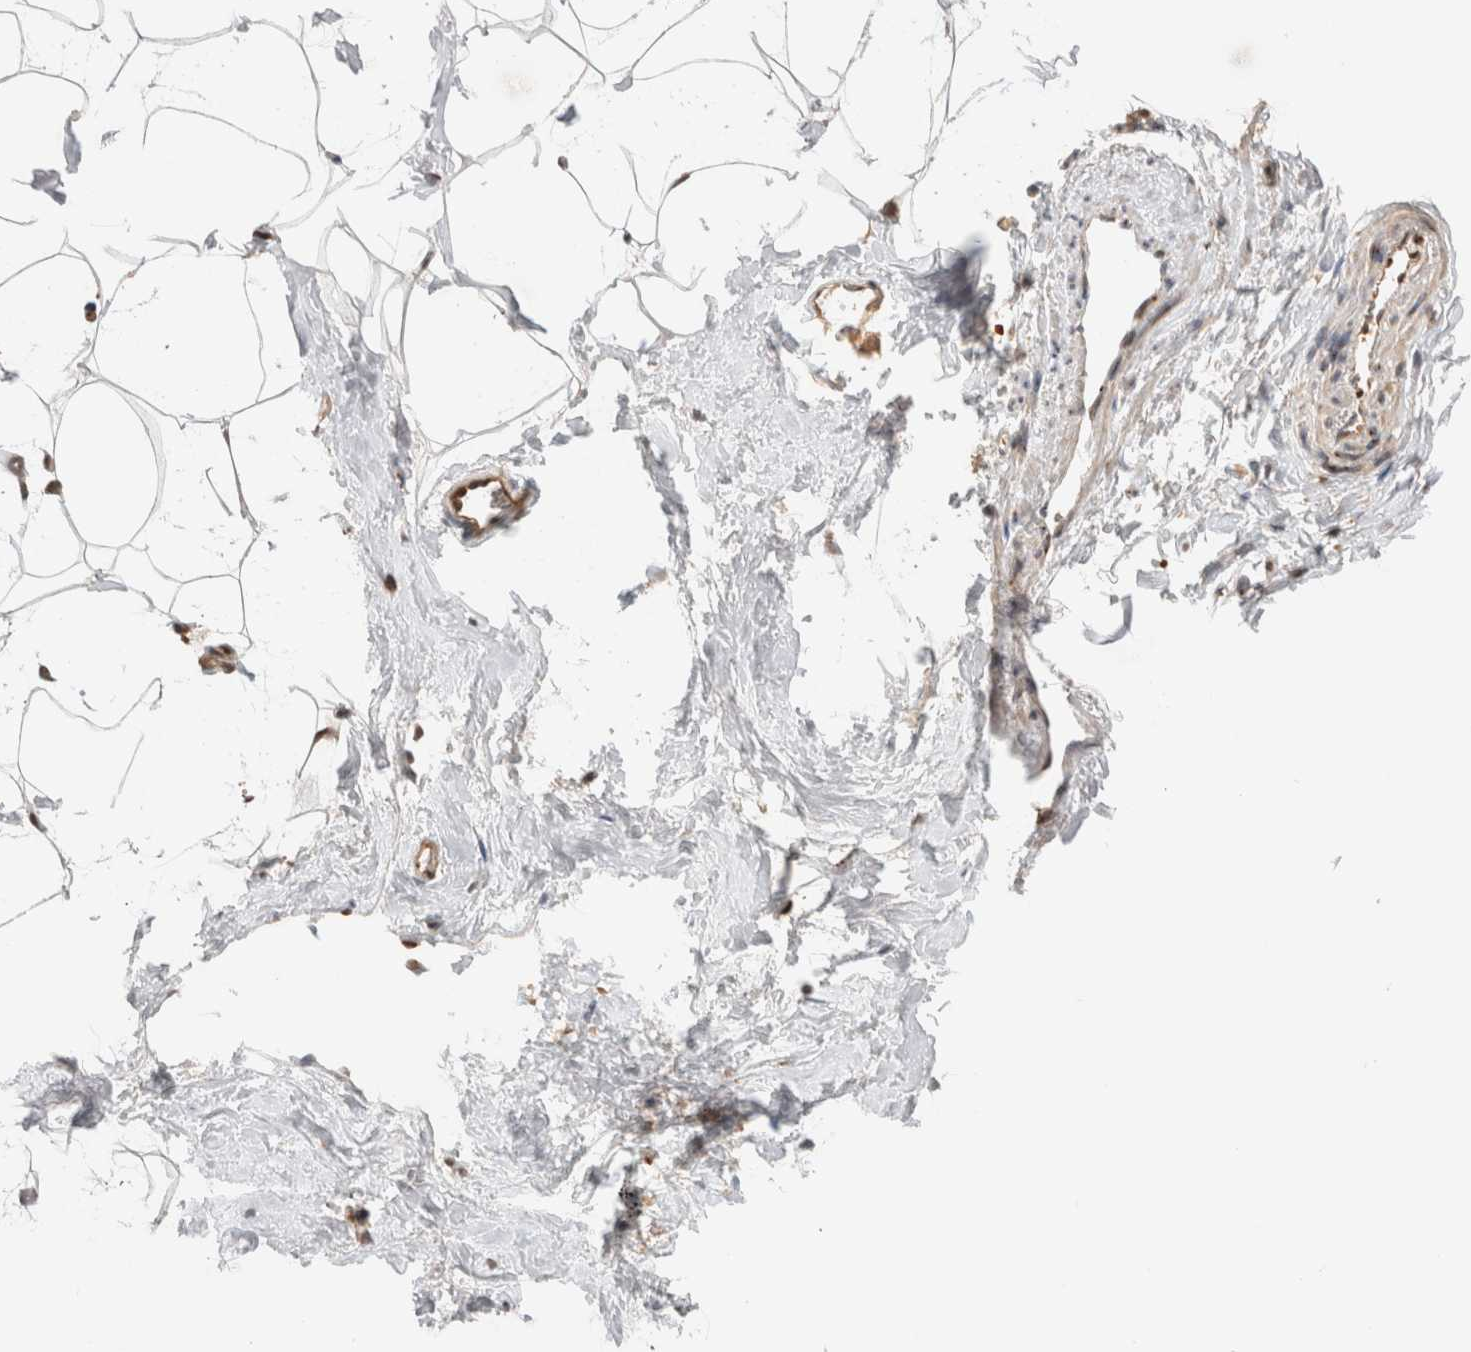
{"staining": {"intensity": "strong", "quantity": ">75%", "location": "cytoplasmic/membranous,nuclear"}, "tissue": "adipose tissue", "cell_type": "Adipocytes", "image_type": "normal", "snomed": [{"axis": "morphology", "description": "Normal tissue, NOS"}, {"axis": "morphology", "description": "Fibrosis, NOS"}, {"axis": "topography", "description": "Breast"}, {"axis": "topography", "description": "Adipose tissue"}], "caption": "Protein expression analysis of unremarkable human adipose tissue reveals strong cytoplasmic/membranous,nuclear expression in approximately >75% of adipocytes. The protein of interest is stained brown, and the nuclei are stained in blue (DAB (3,3'-diaminobenzidine) IHC with brightfield microscopy, high magnification).", "gene": "OTUD6B", "patient": {"sex": "female", "age": 39}}